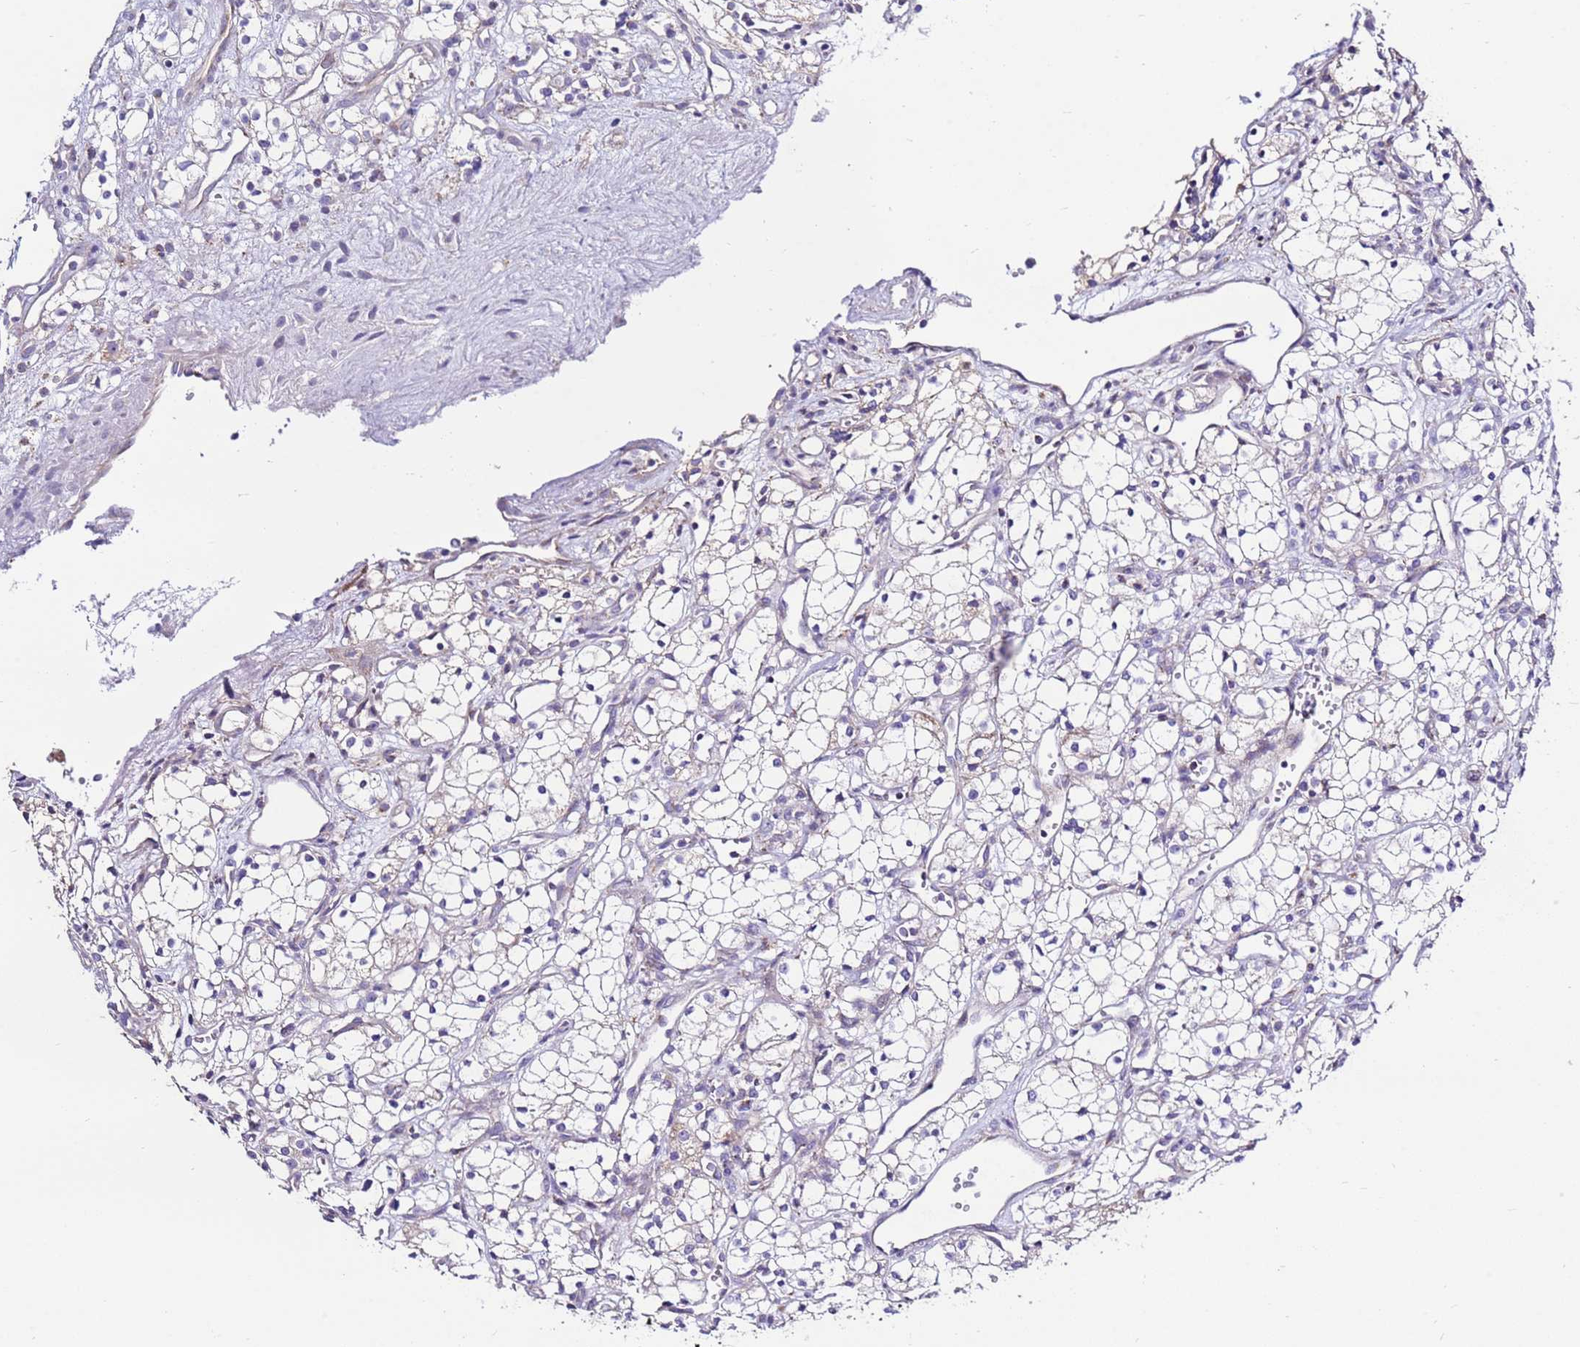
{"staining": {"intensity": "negative", "quantity": "none", "location": "none"}, "tissue": "renal cancer", "cell_type": "Tumor cells", "image_type": "cancer", "snomed": [{"axis": "morphology", "description": "Adenocarcinoma, NOS"}, {"axis": "topography", "description": "Kidney"}], "caption": "A photomicrograph of renal cancer stained for a protein displays no brown staining in tumor cells.", "gene": "IGF1R", "patient": {"sex": "male", "age": 59}}